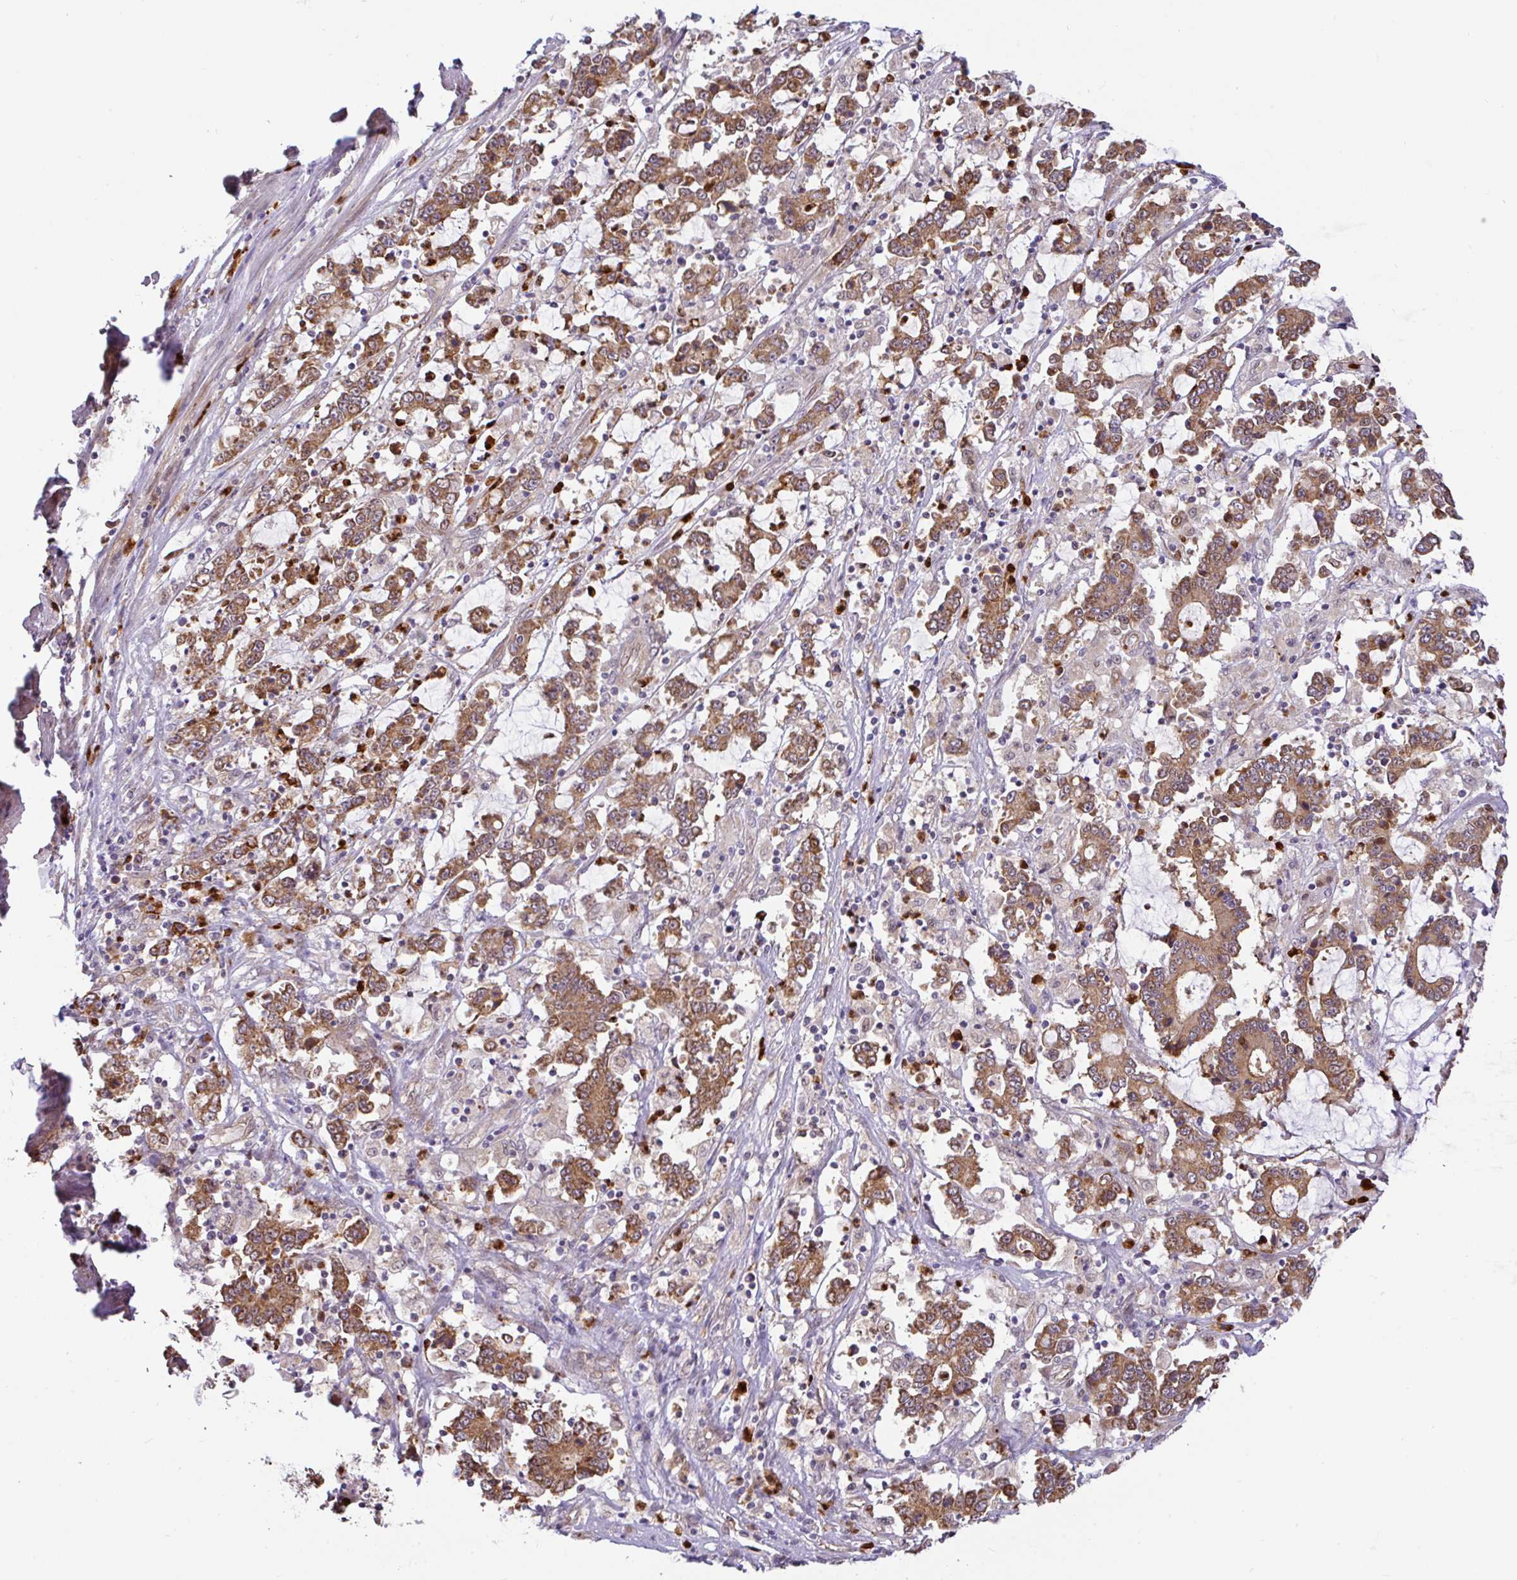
{"staining": {"intensity": "moderate", "quantity": ">75%", "location": "cytoplasmic/membranous"}, "tissue": "stomach cancer", "cell_type": "Tumor cells", "image_type": "cancer", "snomed": [{"axis": "morphology", "description": "Adenocarcinoma, NOS"}, {"axis": "topography", "description": "Stomach, upper"}], "caption": "IHC (DAB) staining of stomach adenocarcinoma shows moderate cytoplasmic/membranous protein expression in about >75% of tumor cells.", "gene": "DLEU7", "patient": {"sex": "male", "age": 68}}